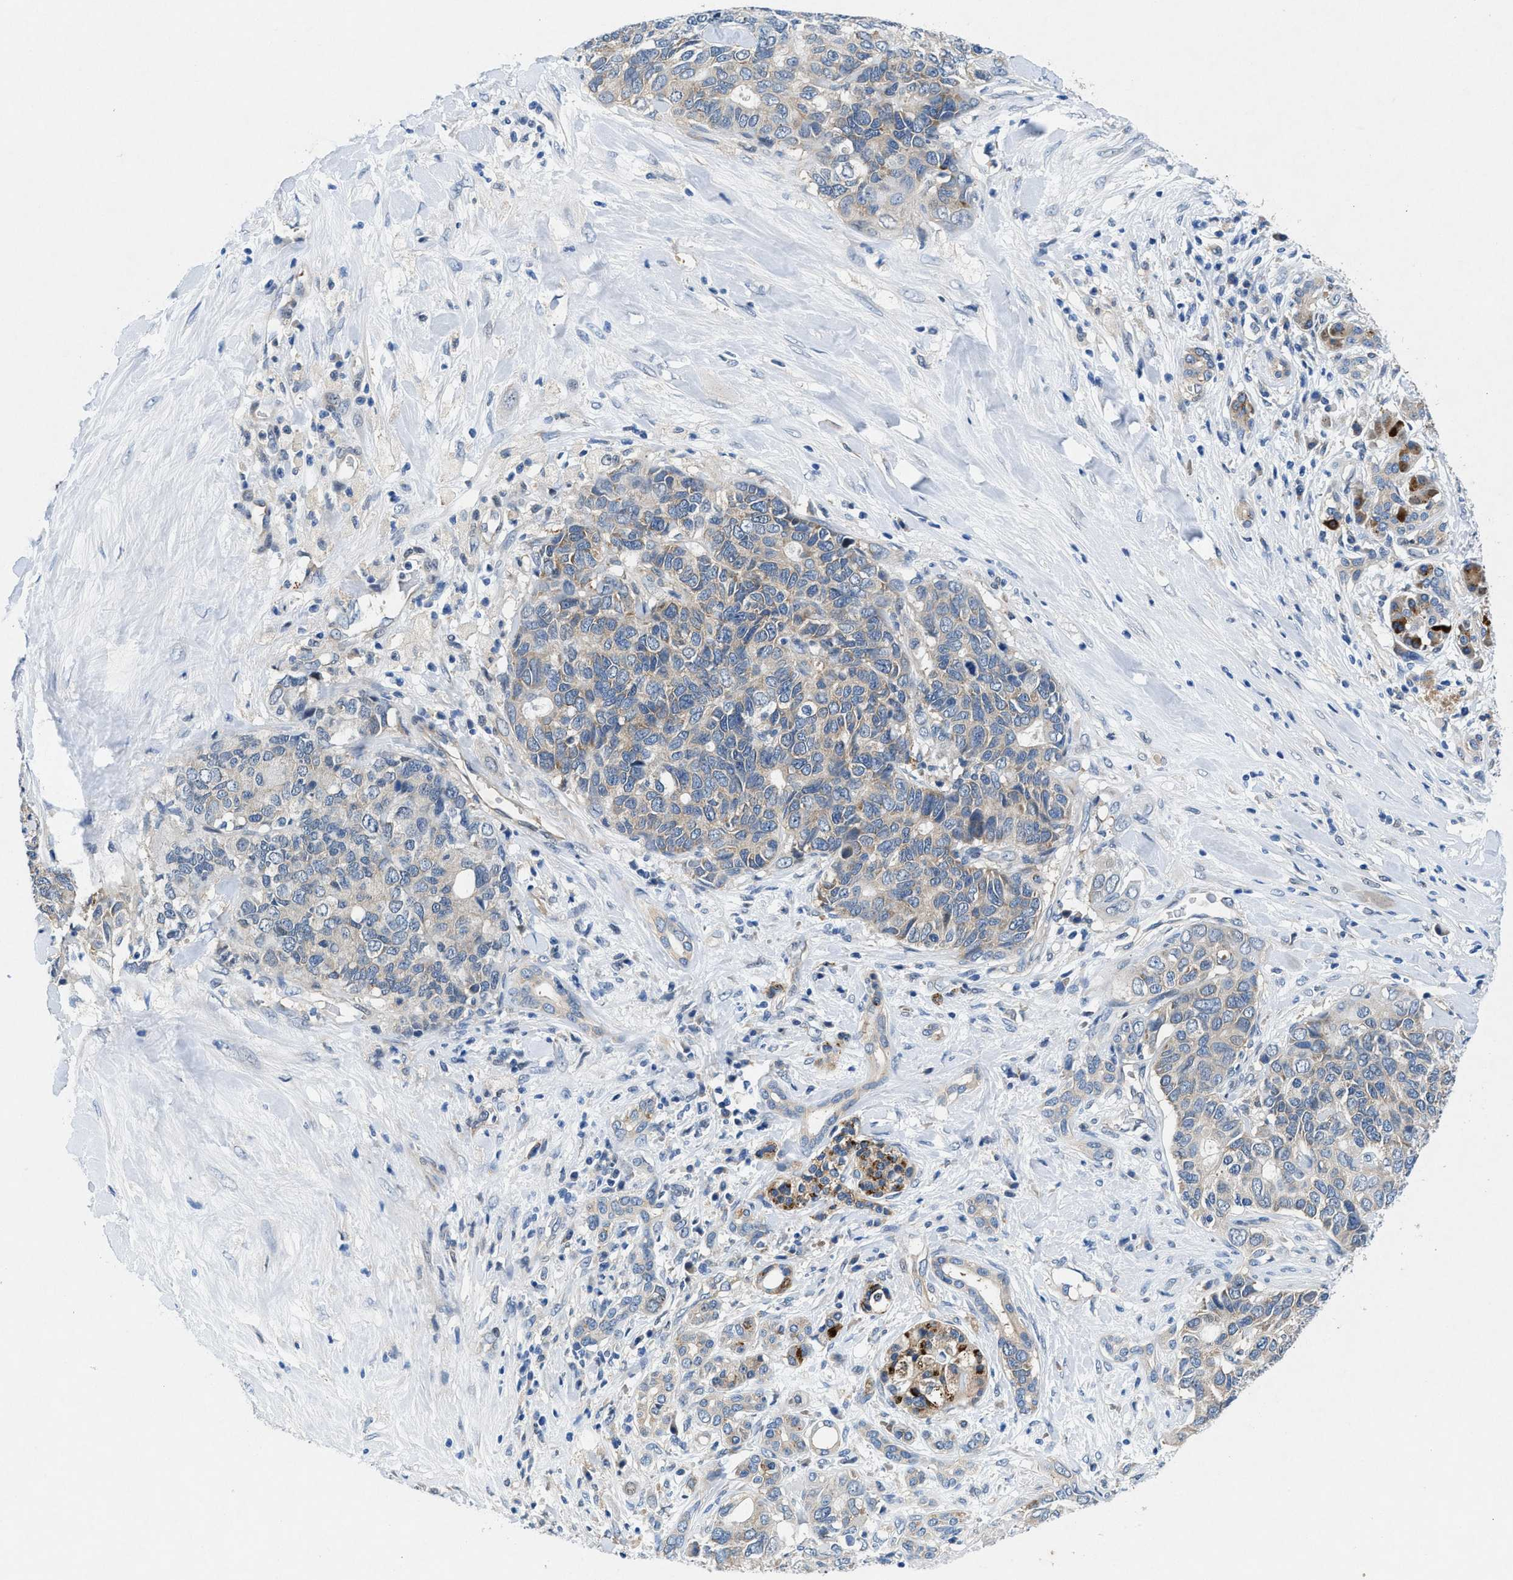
{"staining": {"intensity": "moderate", "quantity": "<25%", "location": "cytoplasmic/membranous"}, "tissue": "pancreatic cancer", "cell_type": "Tumor cells", "image_type": "cancer", "snomed": [{"axis": "morphology", "description": "Adenocarcinoma, NOS"}, {"axis": "topography", "description": "Pancreas"}], "caption": "A low amount of moderate cytoplasmic/membranous staining is identified in about <25% of tumor cells in pancreatic cancer (adenocarcinoma) tissue.", "gene": "COPS2", "patient": {"sex": "female", "age": 56}}